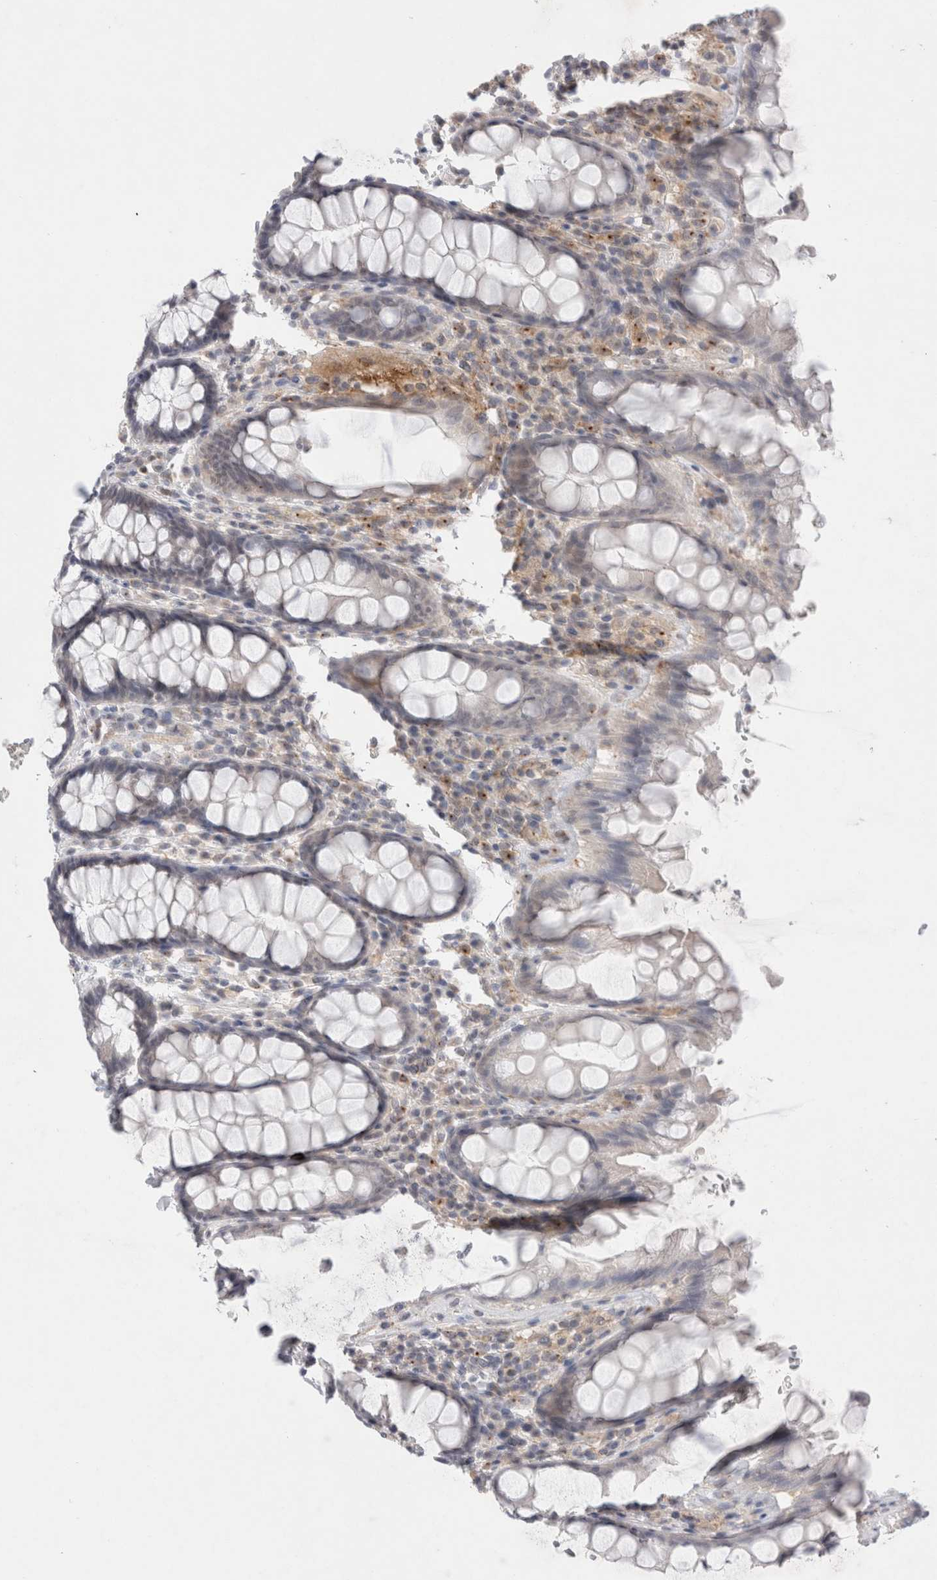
{"staining": {"intensity": "negative", "quantity": "none", "location": "none"}, "tissue": "rectum", "cell_type": "Glandular cells", "image_type": "normal", "snomed": [{"axis": "morphology", "description": "Normal tissue, NOS"}, {"axis": "topography", "description": "Rectum"}], "caption": "Rectum stained for a protein using immunohistochemistry shows no positivity glandular cells.", "gene": "BICD2", "patient": {"sex": "male", "age": 64}}